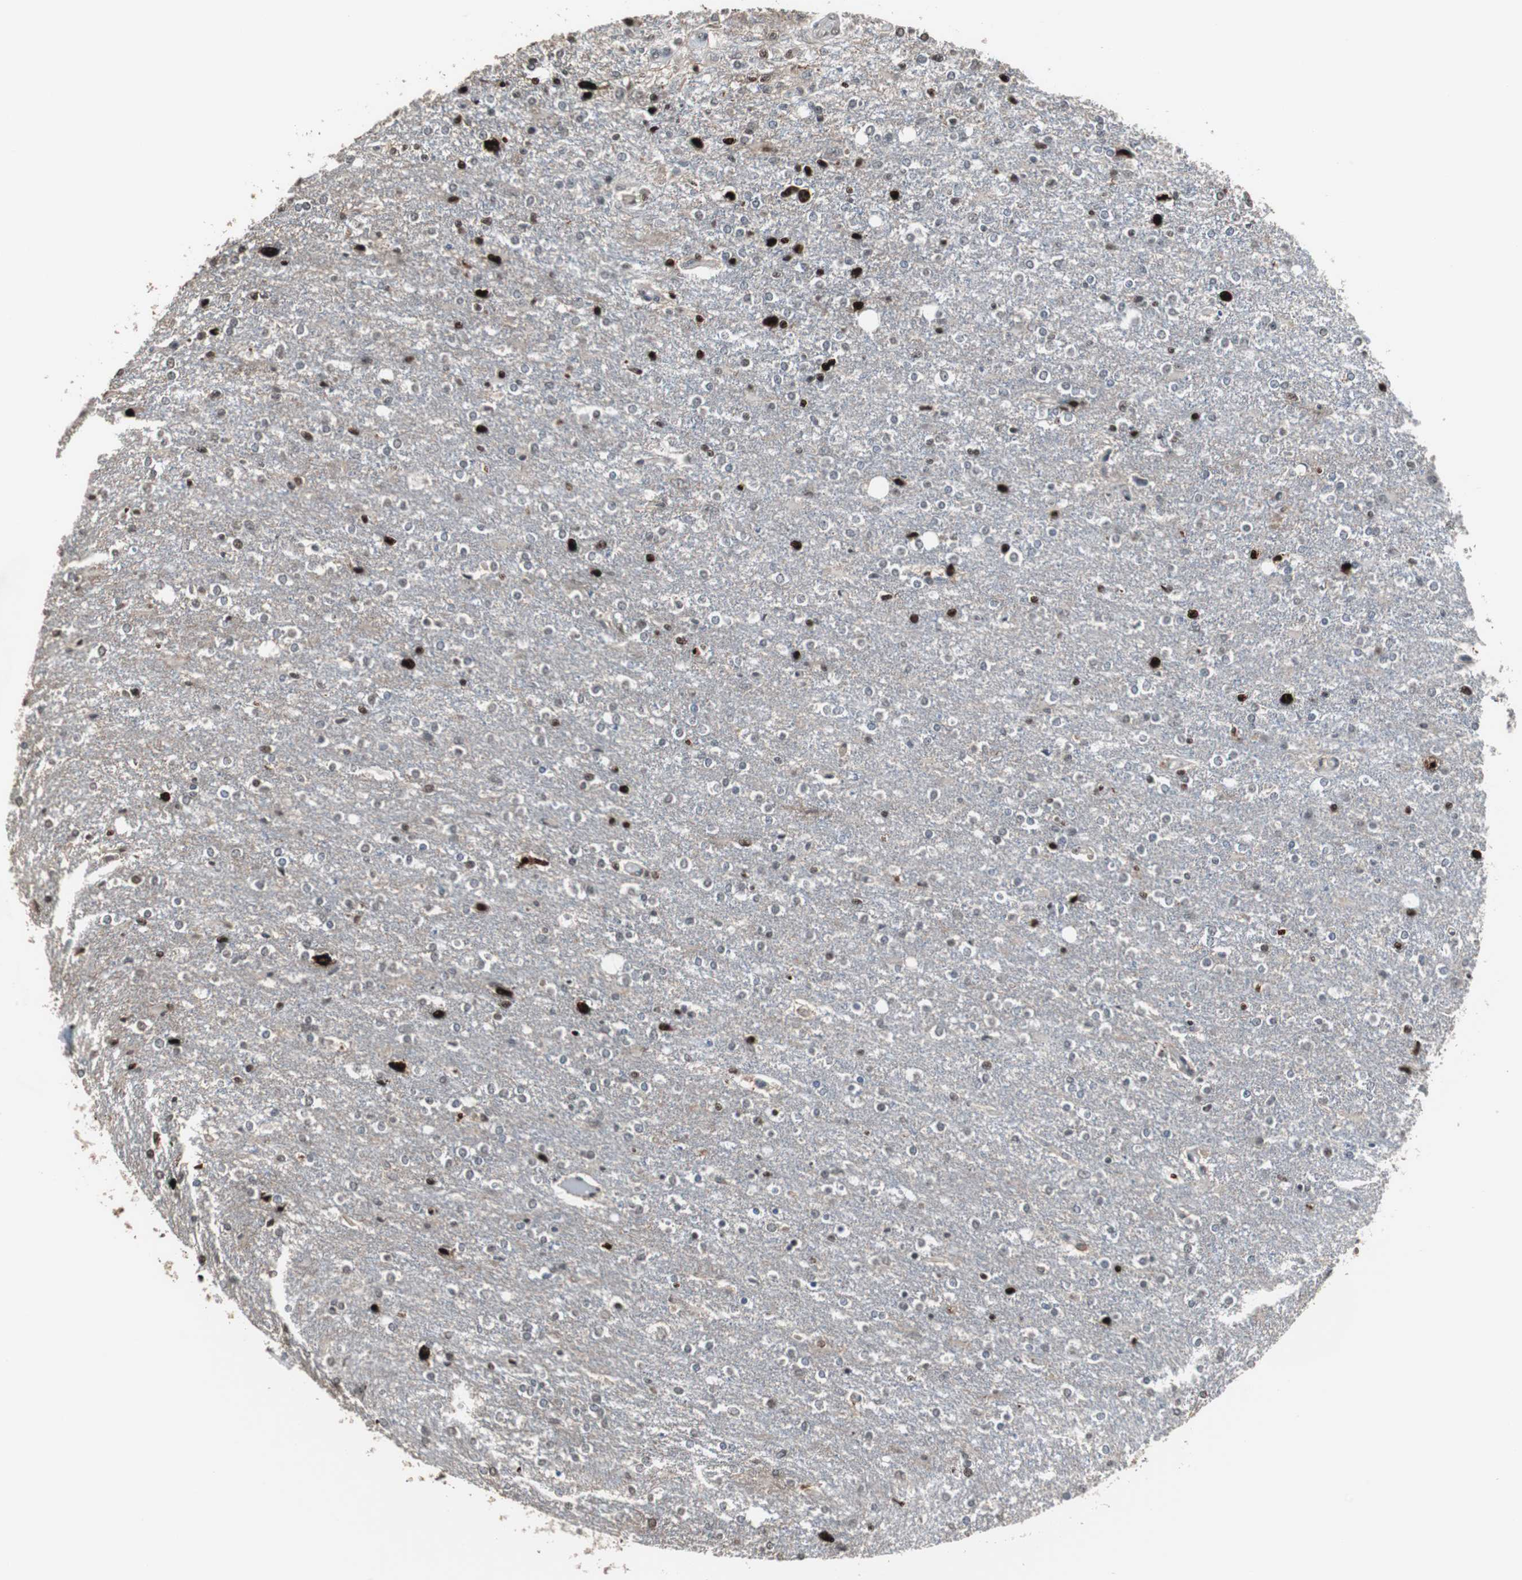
{"staining": {"intensity": "strong", "quantity": "25%-75%", "location": "nuclear"}, "tissue": "glioma", "cell_type": "Tumor cells", "image_type": "cancer", "snomed": [{"axis": "morphology", "description": "Glioma, malignant, High grade"}, {"axis": "topography", "description": "Cerebral cortex"}], "caption": "Glioma stained for a protein demonstrates strong nuclear positivity in tumor cells. Nuclei are stained in blue.", "gene": "TOP2A", "patient": {"sex": "male", "age": 76}}